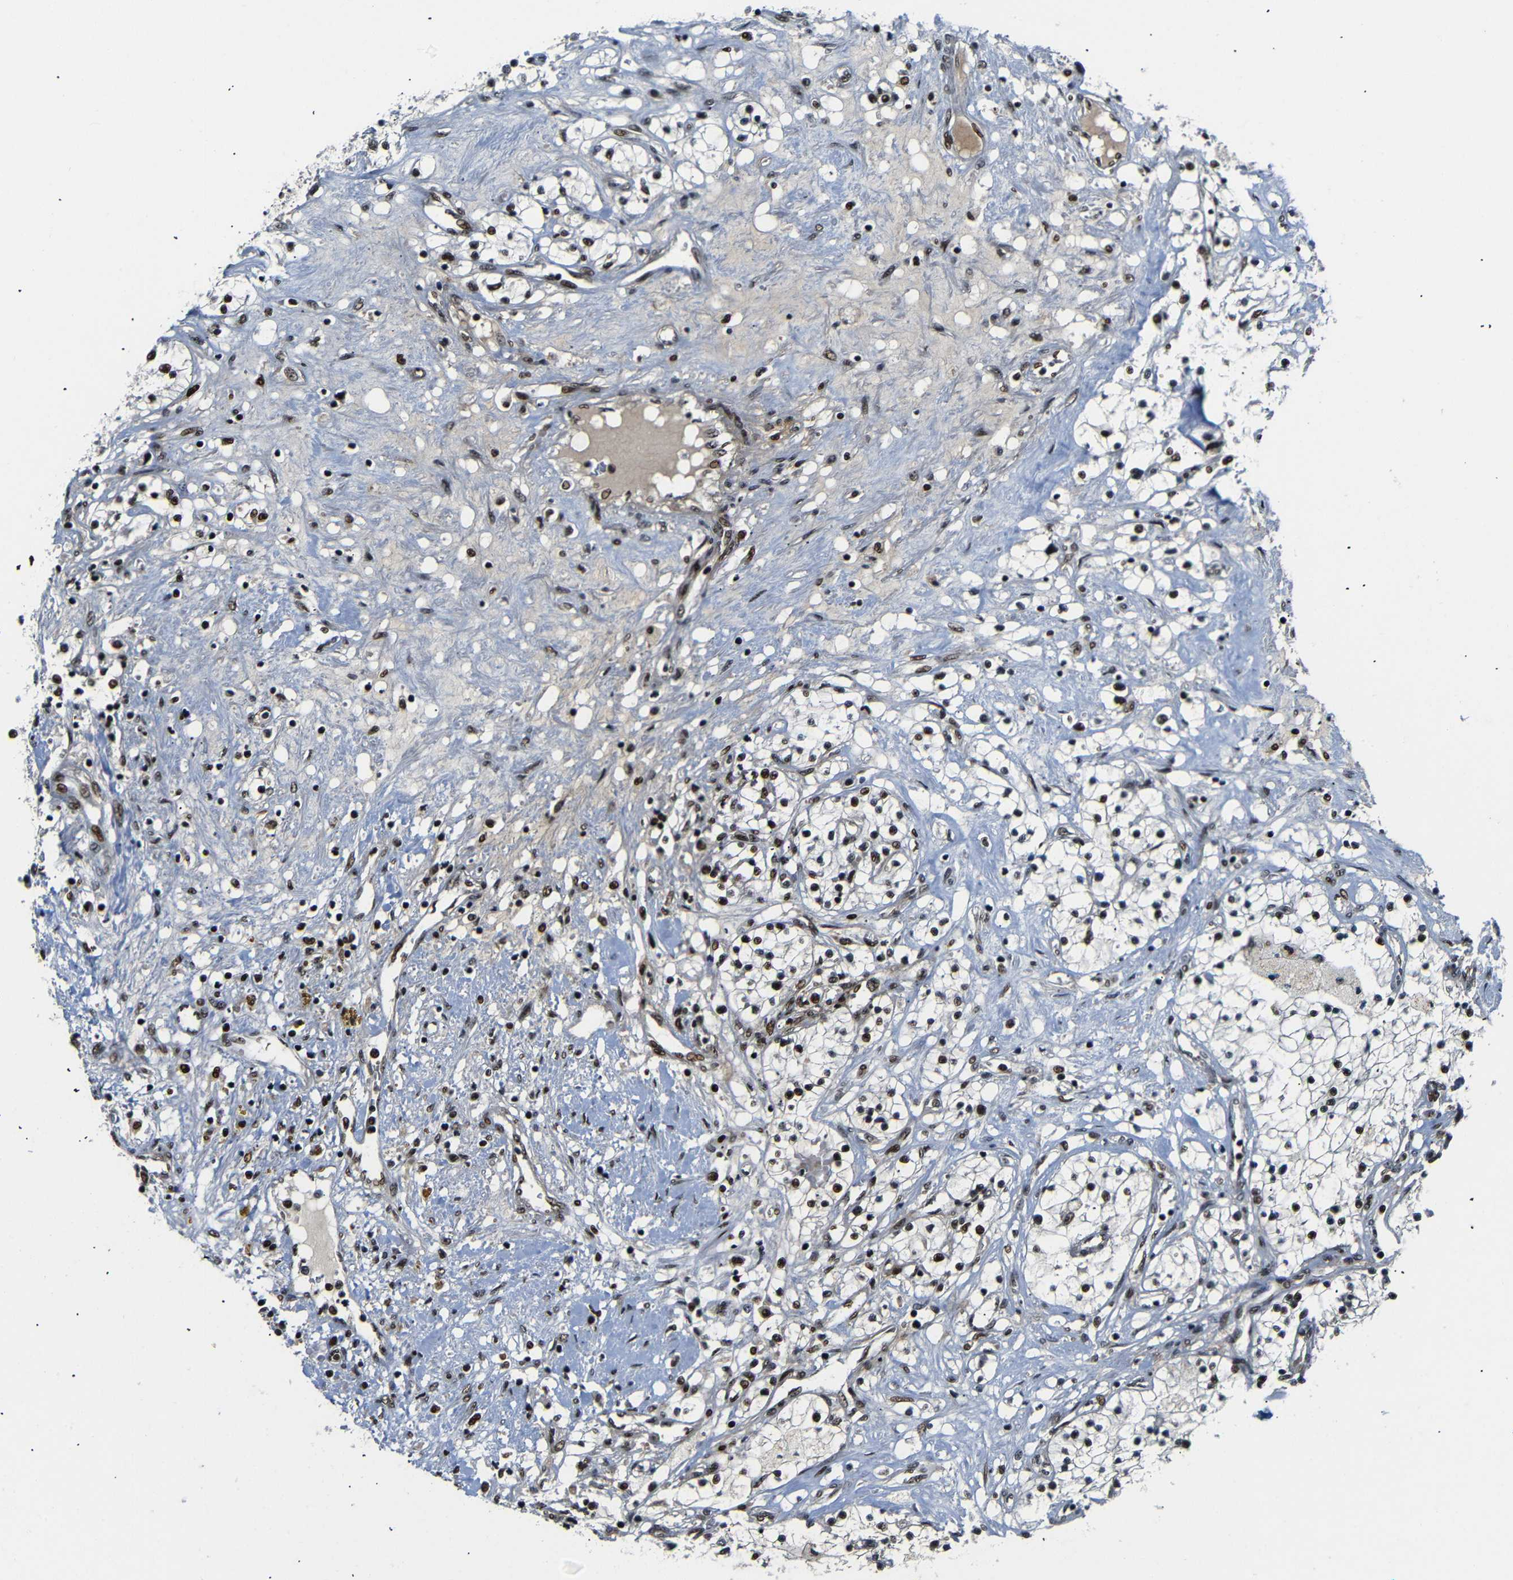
{"staining": {"intensity": "strong", "quantity": ">75%", "location": "nuclear"}, "tissue": "renal cancer", "cell_type": "Tumor cells", "image_type": "cancer", "snomed": [{"axis": "morphology", "description": "Adenocarcinoma, NOS"}, {"axis": "topography", "description": "Kidney"}], "caption": "Immunohistochemical staining of human renal cancer (adenocarcinoma) reveals strong nuclear protein staining in about >75% of tumor cells. The protein of interest is shown in brown color, while the nuclei are stained blue.", "gene": "SETDB2", "patient": {"sex": "male", "age": 68}}